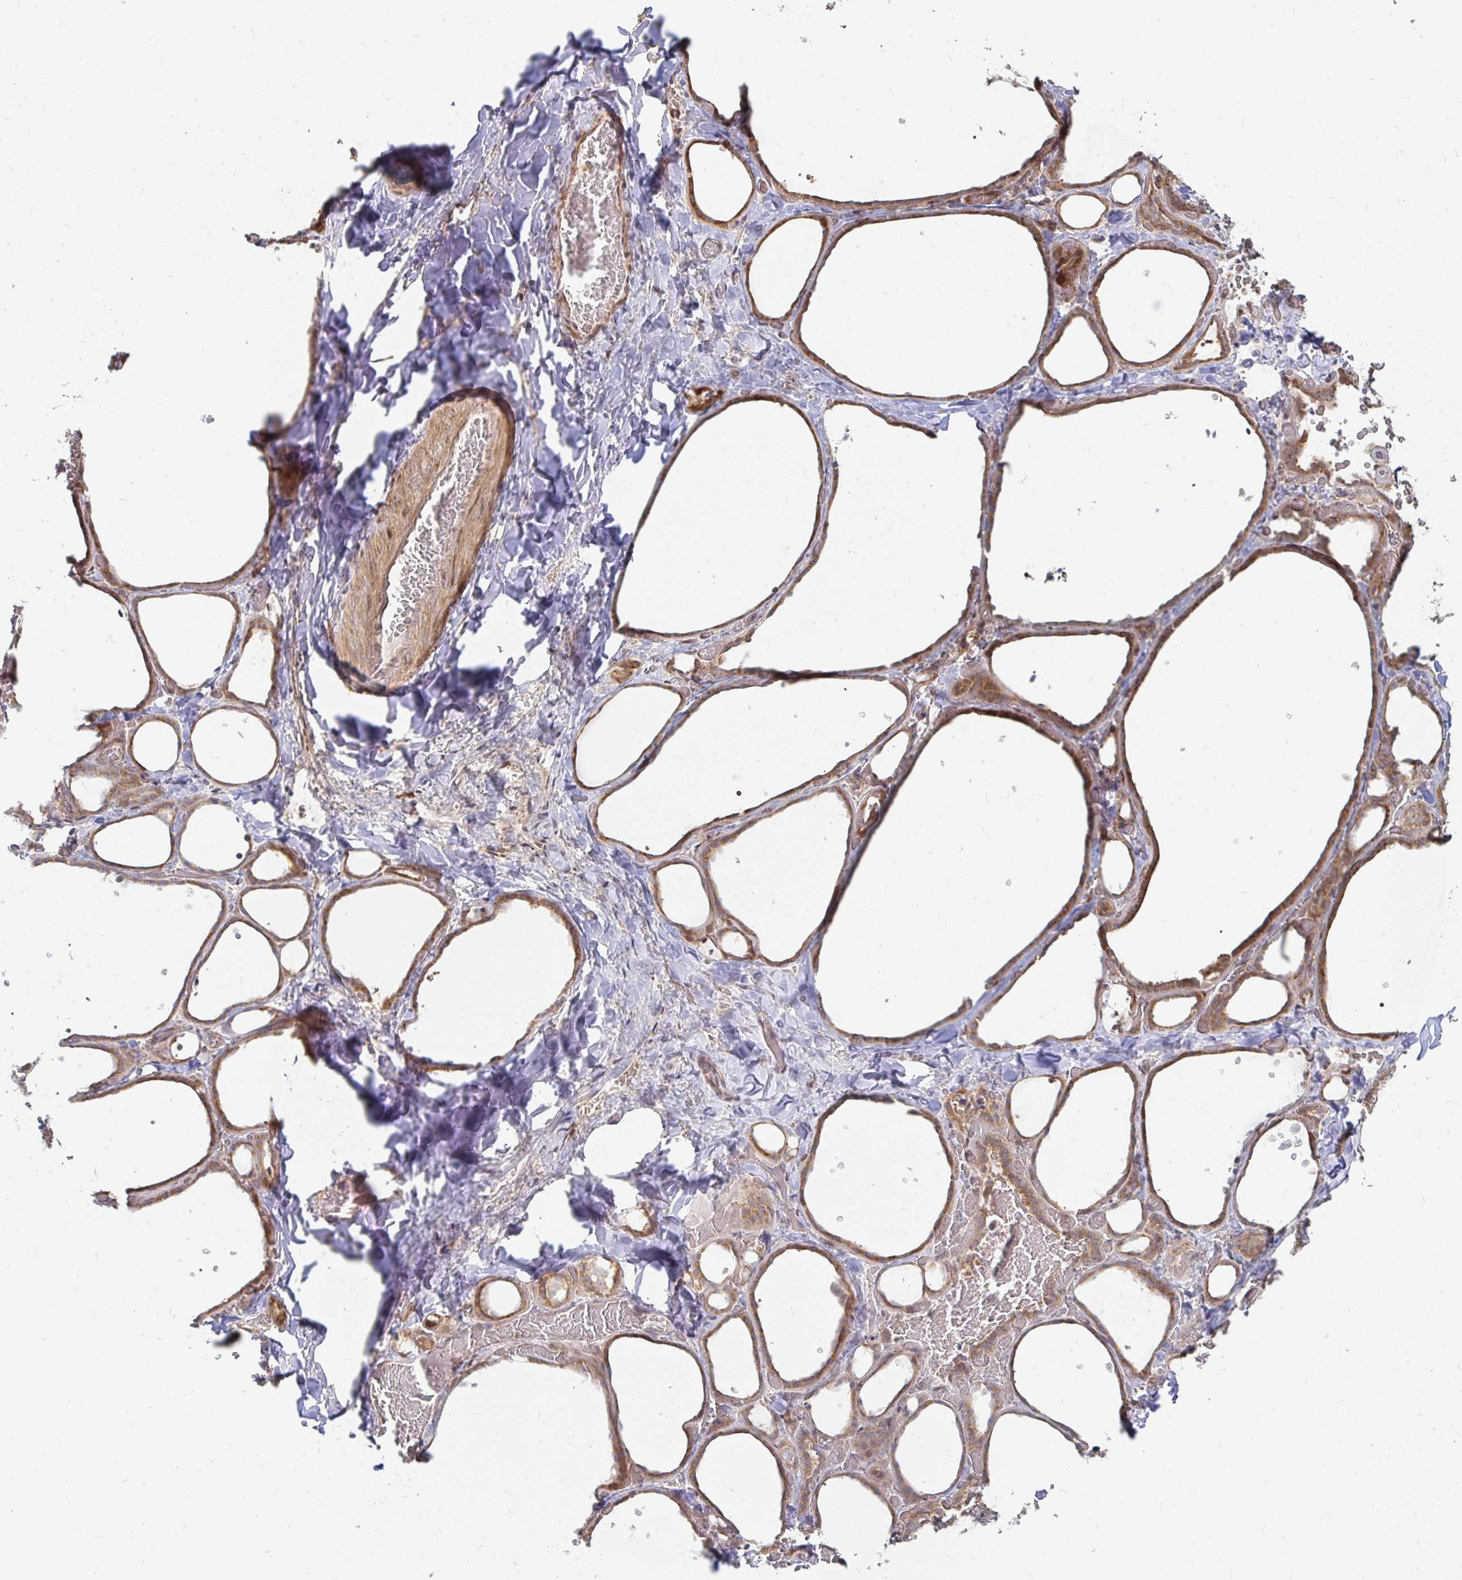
{"staining": {"intensity": "moderate", "quantity": ">75%", "location": "cytoplasmic/membranous"}, "tissue": "thyroid gland", "cell_type": "Glandular cells", "image_type": "normal", "snomed": [{"axis": "morphology", "description": "Normal tissue, NOS"}, {"axis": "topography", "description": "Thyroid gland"}], "caption": "Glandular cells display medium levels of moderate cytoplasmic/membranous staining in approximately >75% of cells in normal thyroid gland.", "gene": "CAST", "patient": {"sex": "female", "age": 36}}